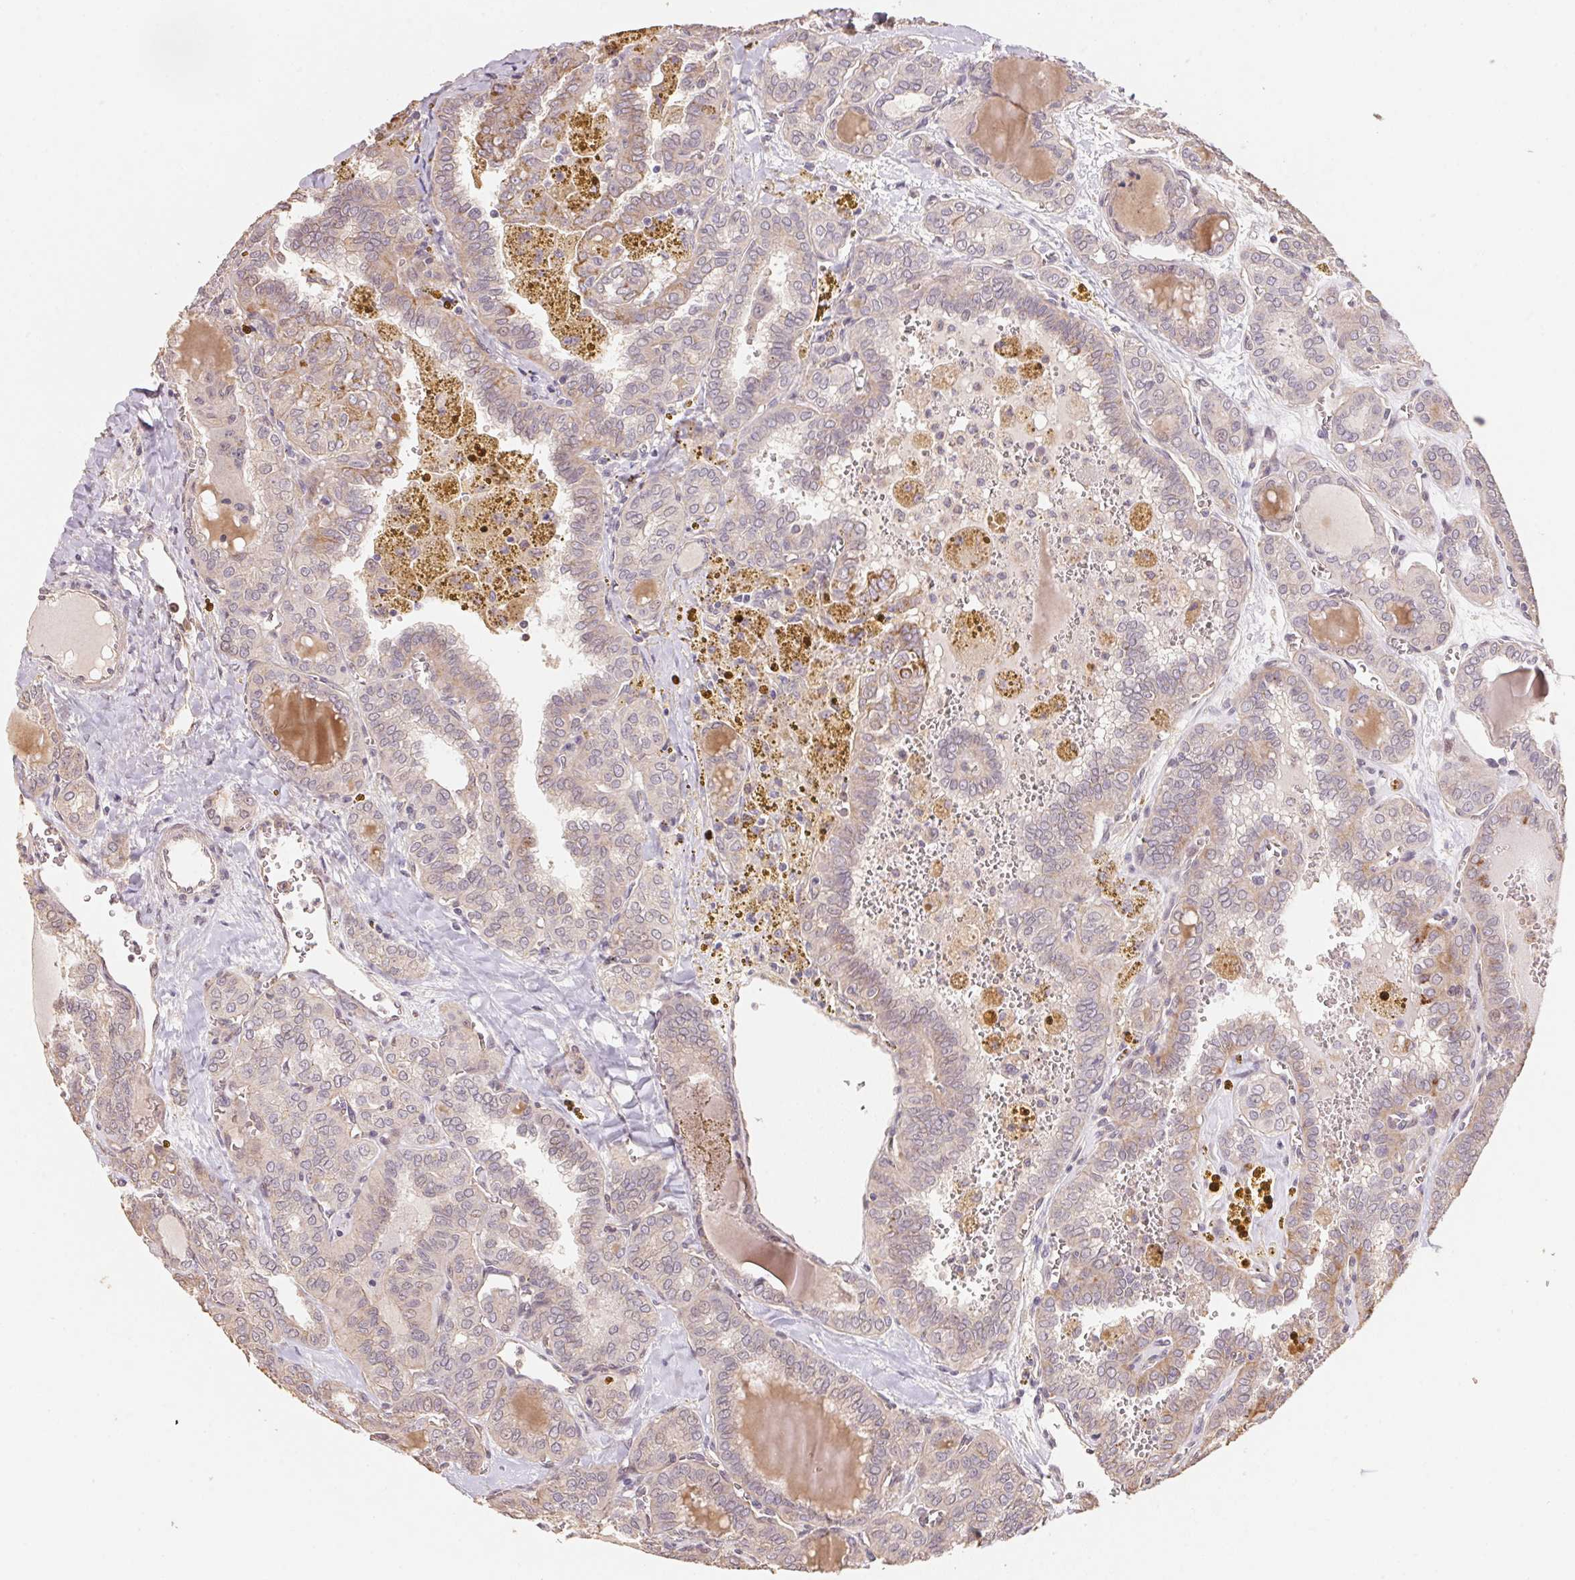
{"staining": {"intensity": "weak", "quantity": "<25%", "location": "cytoplasmic/membranous"}, "tissue": "thyroid cancer", "cell_type": "Tumor cells", "image_type": "cancer", "snomed": [{"axis": "morphology", "description": "Papillary adenocarcinoma, NOS"}, {"axis": "topography", "description": "Thyroid gland"}], "caption": "Image shows no significant protein staining in tumor cells of thyroid cancer.", "gene": "TMEM222", "patient": {"sex": "female", "age": 41}}